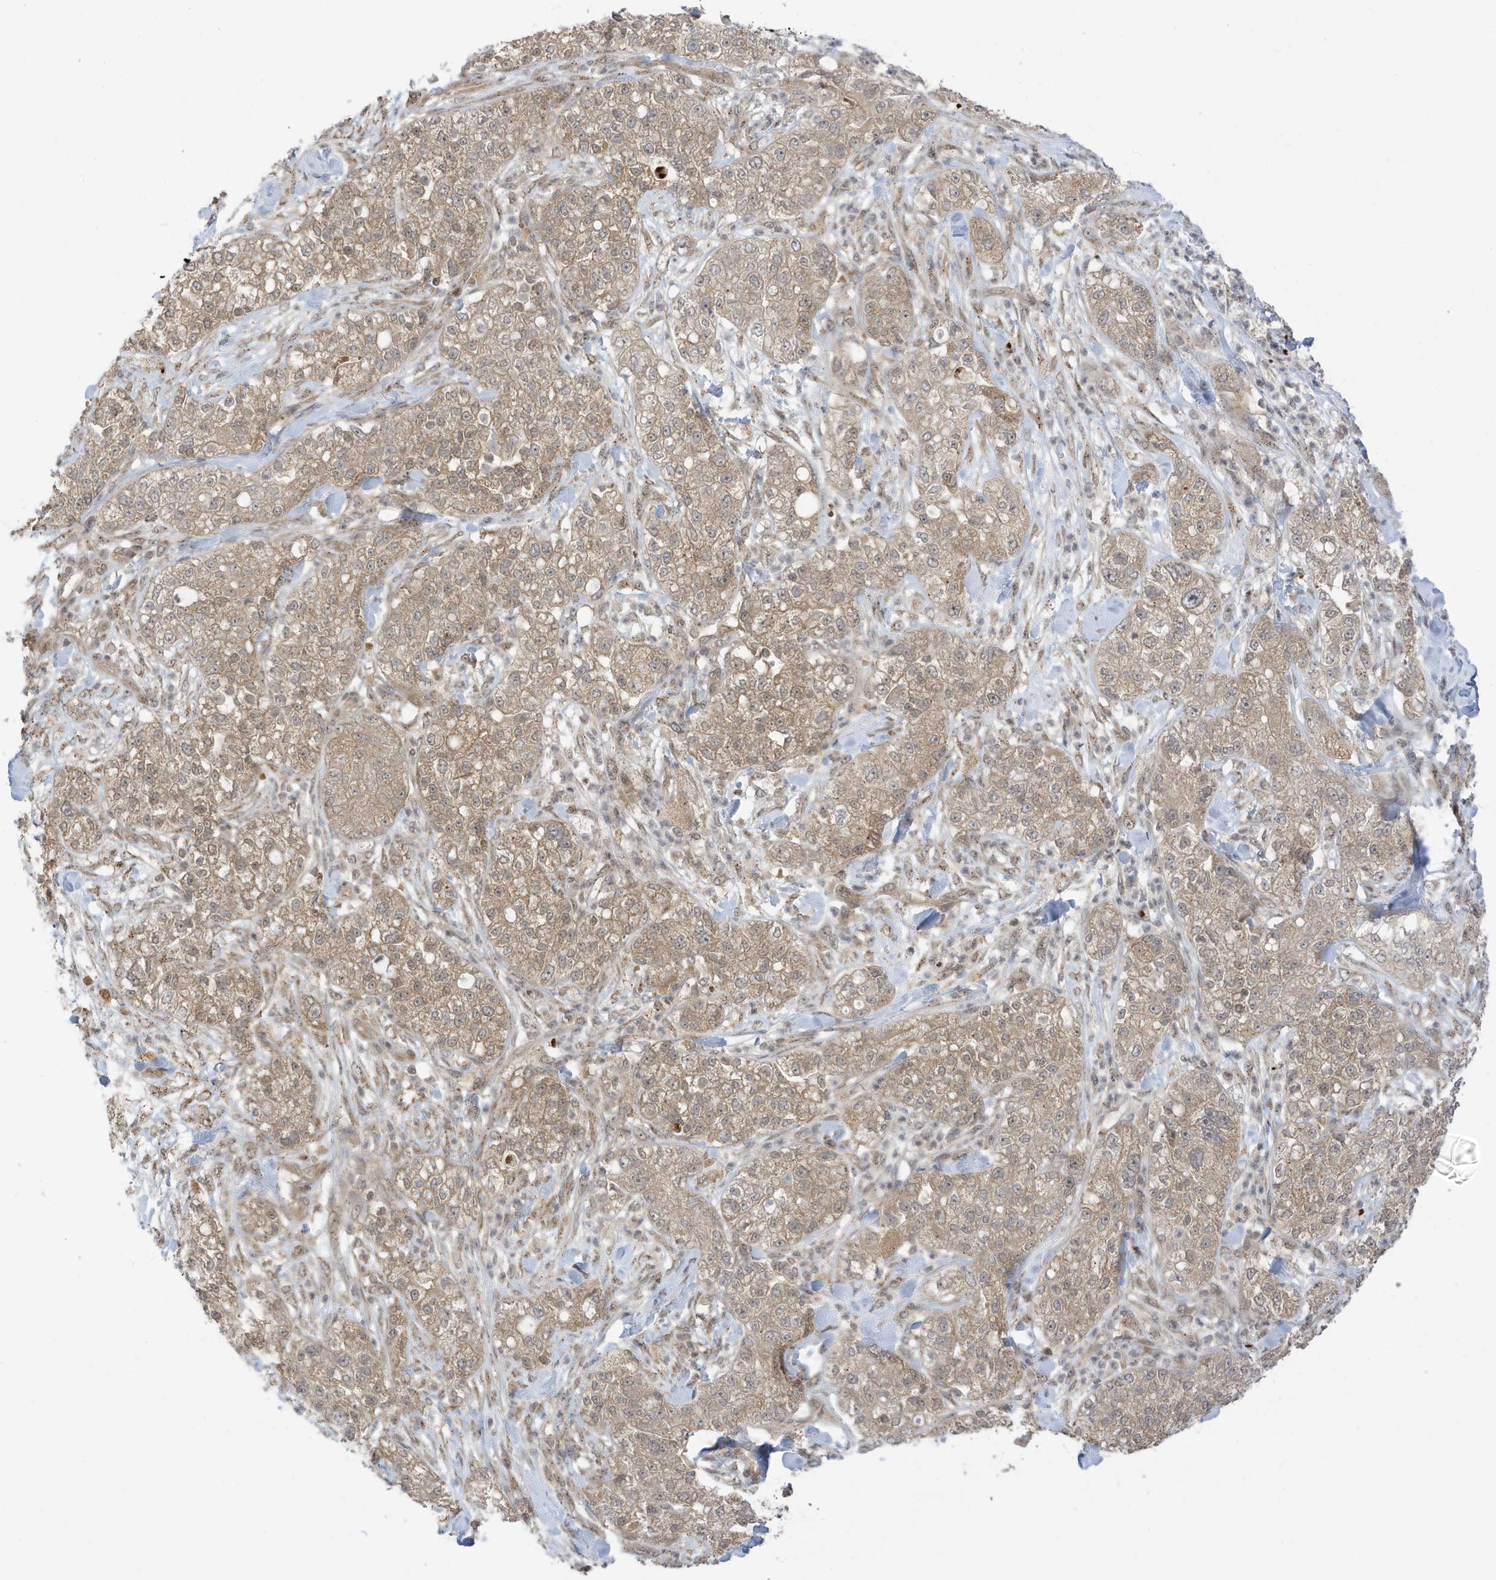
{"staining": {"intensity": "moderate", "quantity": ">75%", "location": "cytoplasmic/membranous"}, "tissue": "pancreatic cancer", "cell_type": "Tumor cells", "image_type": "cancer", "snomed": [{"axis": "morphology", "description": "Adenocarcinoma, NOS"}, {"axis": "topography", "description": "Pancreas"}], "caption": "A histopathology image of adenocarcinoma (pancreatic) stained for a protein exhibits moderate cytoplasmic/membranous brown staining in tumor cells.", "gene": "TAB3", "patient": {"sex": "female", "age": 78}}